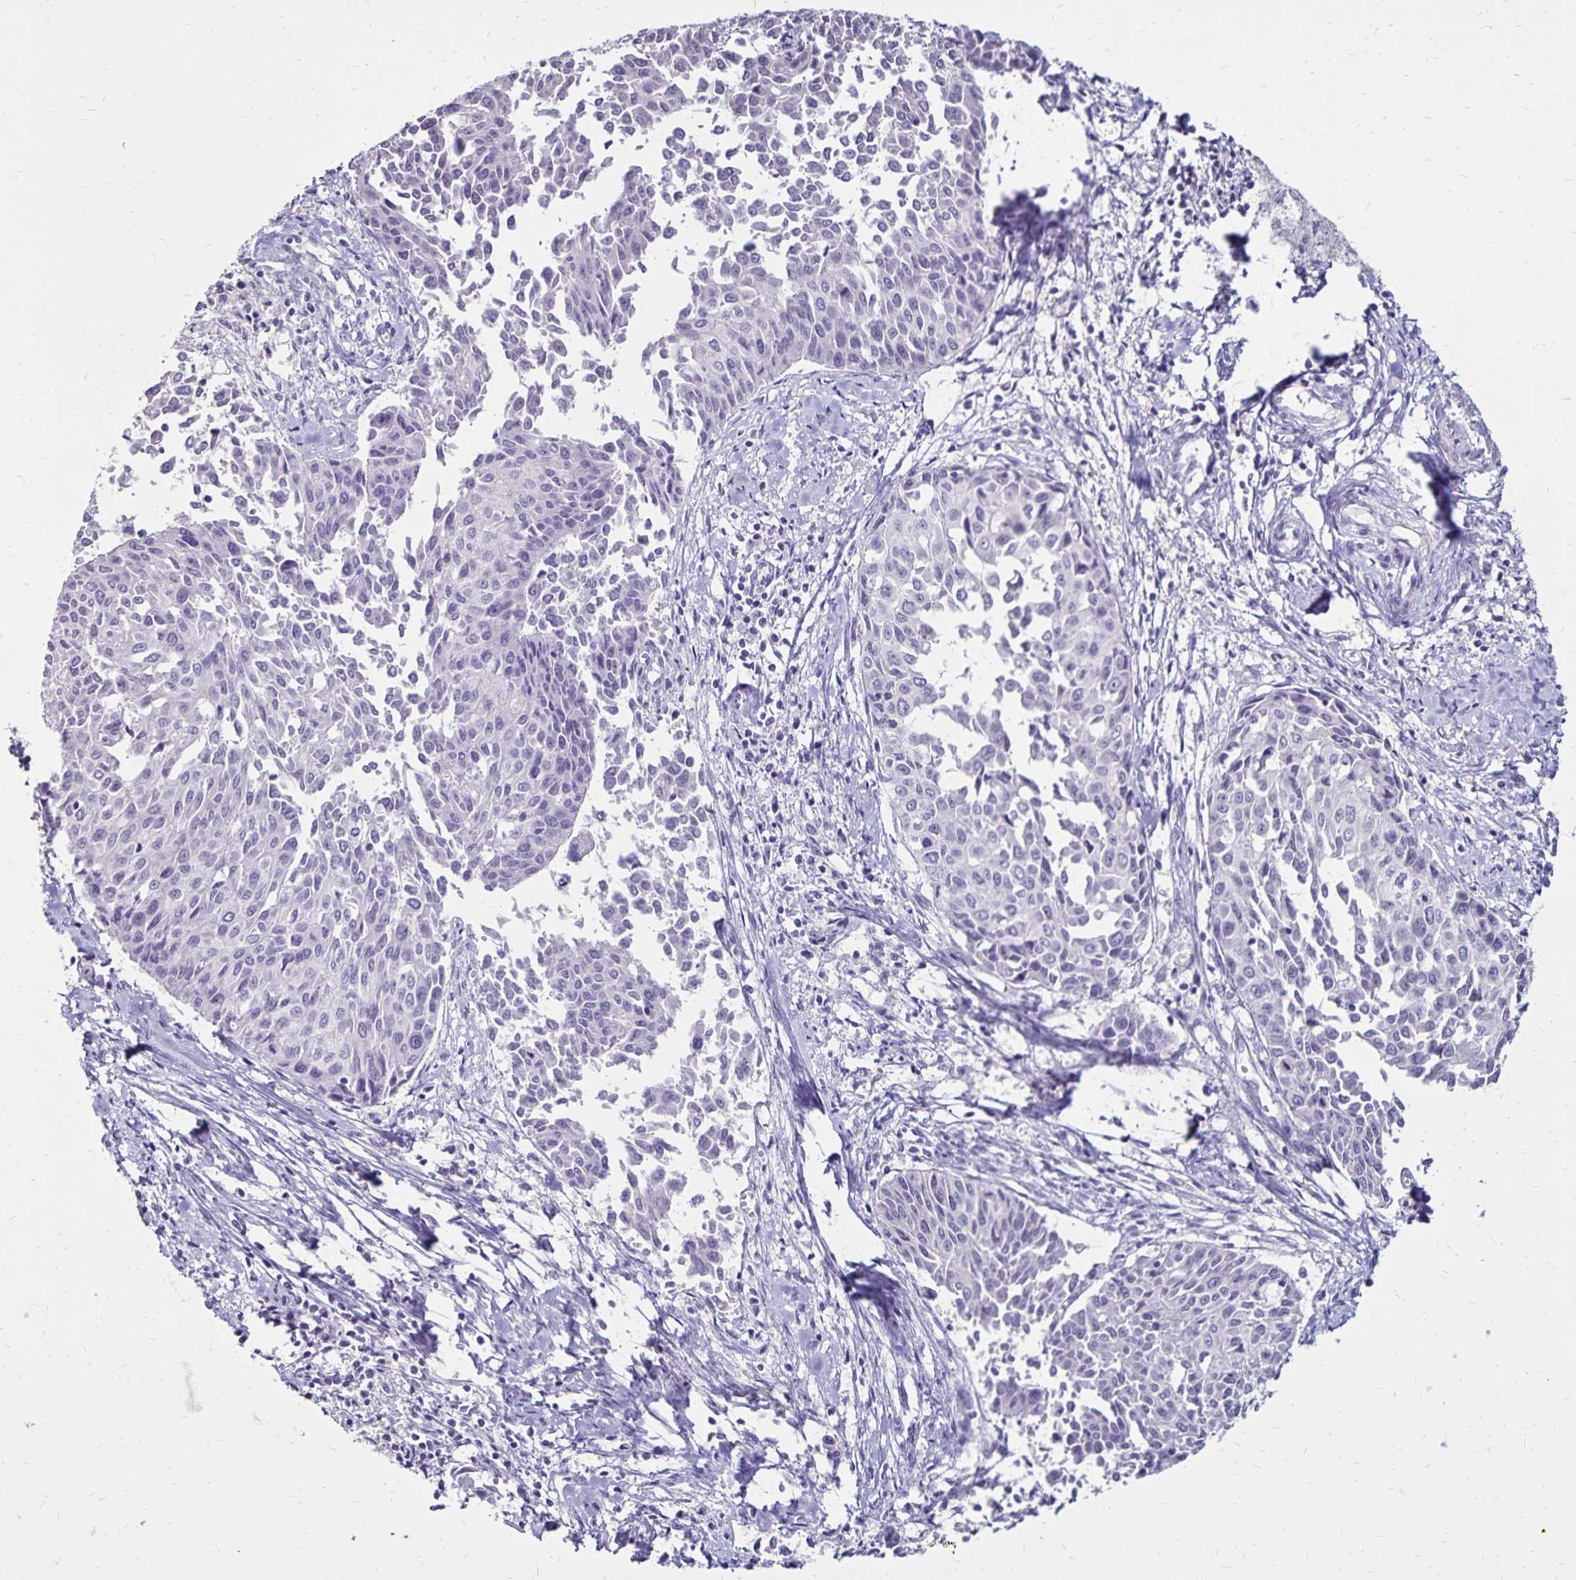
{"staining": {"intensity": "negative", "quantity": "none", "location": "none"}, "tissue": "cervical cancer", "cell_type": "Tumor cells", "image_type": "cancer", "snomed": [{"axis": "morphology", "description": "Squamous cell carcinoma, NOS"}, {"axis": "topography", "description": "Cervix"}], "caption": "The immunohistochemistry image has no significant staining in tumor cells of cervical cancer tissue.", "gene": "SH3GL3", "patient": {"sex": "female", "age": 50}}